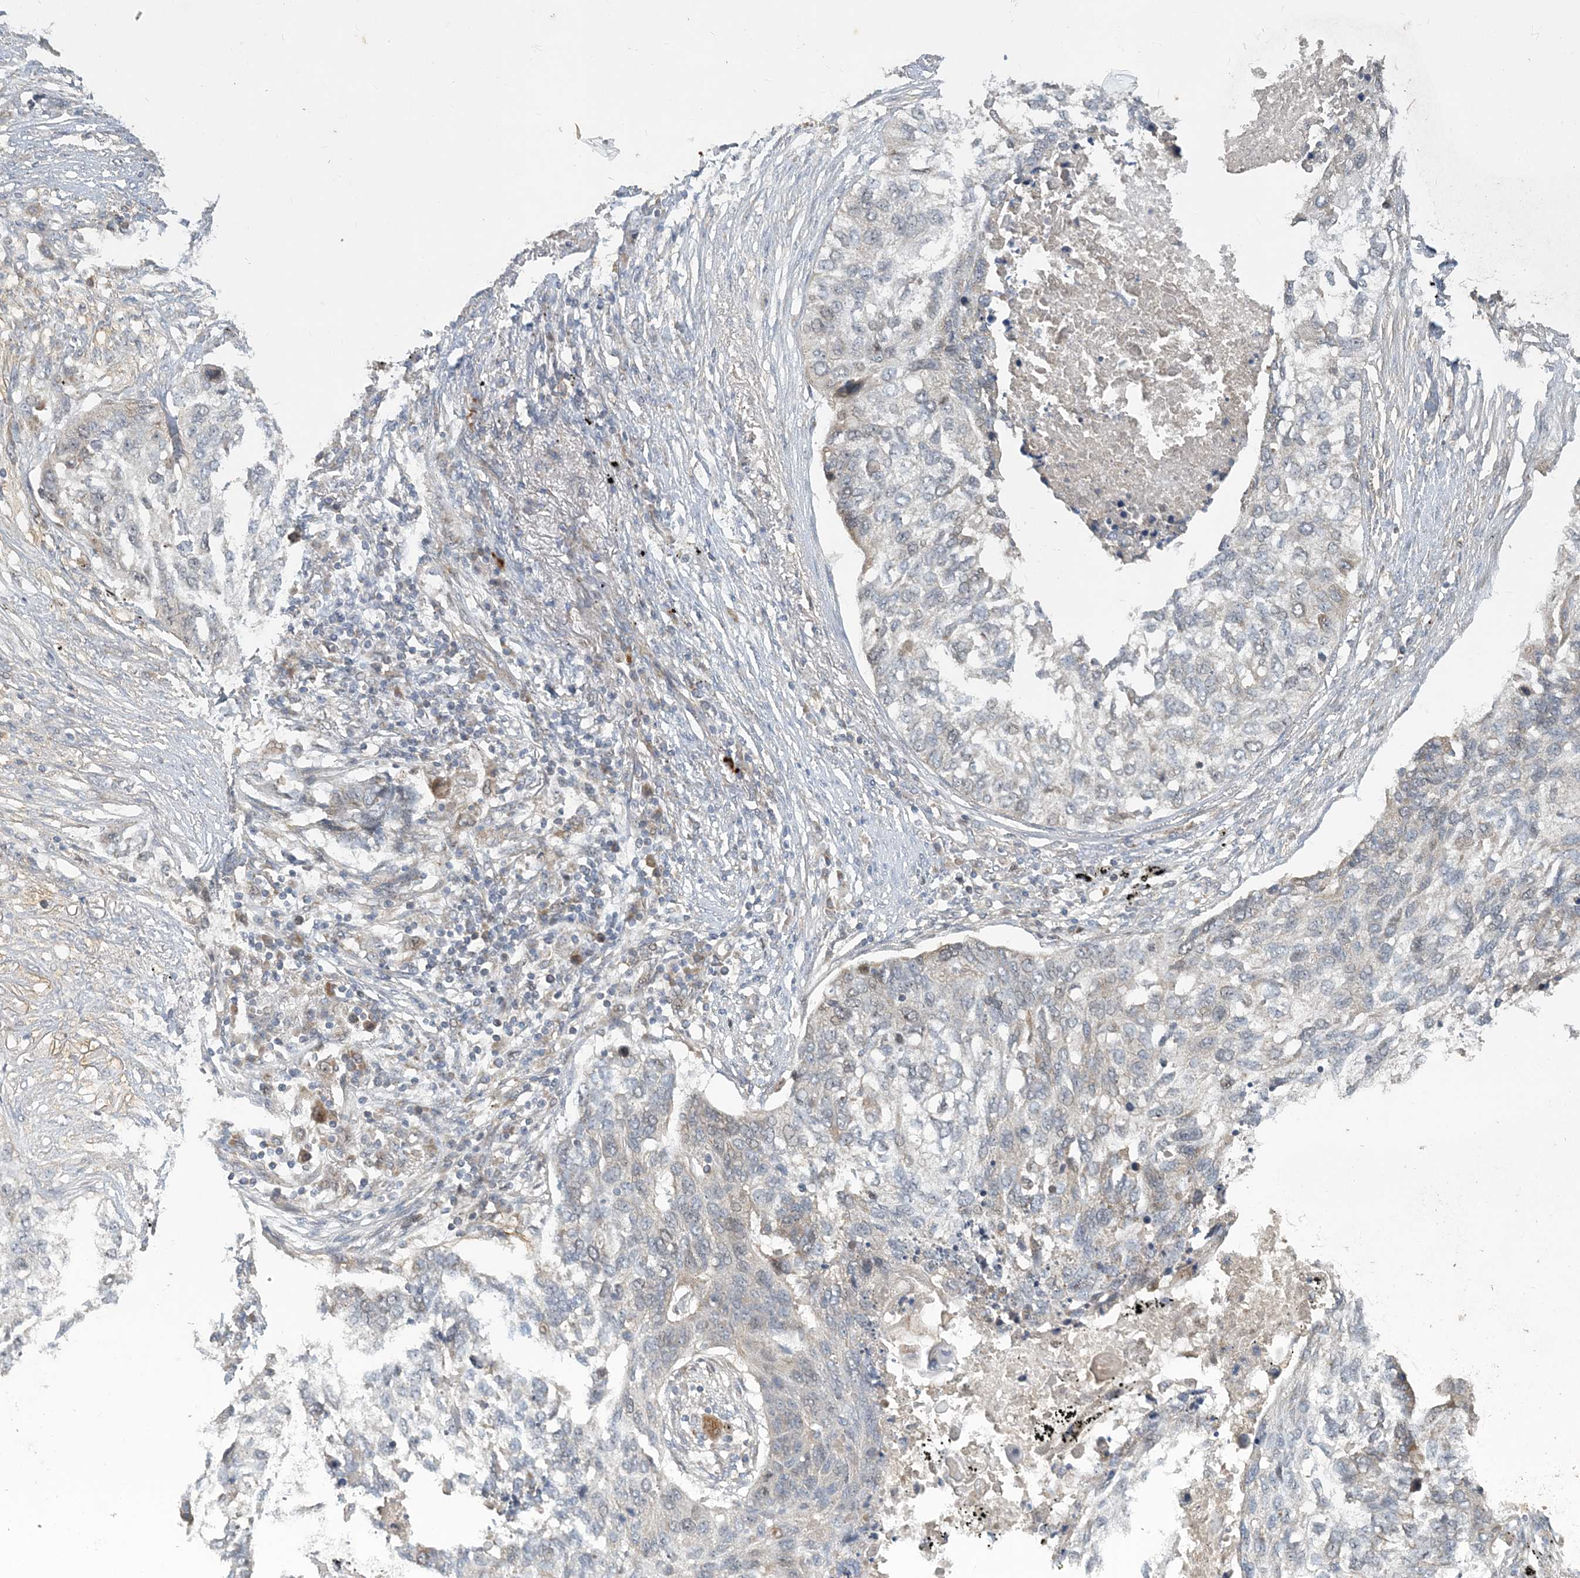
{"staining": {"intensity": "negative", "quantity": "none", "location": "none"}, "tissue": "lung cancer", "cell_type": "Tumor cells", "image_type": "cancer", "snomed": [{"axis": "morphology", "description": "Squamous cell carcinoma, NOS"}, {"axis": "topography", "description": "Lung"}], "caption": "Tumor cells show no significant staining in lung cancer.", "gene": "TRAIP", "patient": {"sex": "female", "age": 63}}